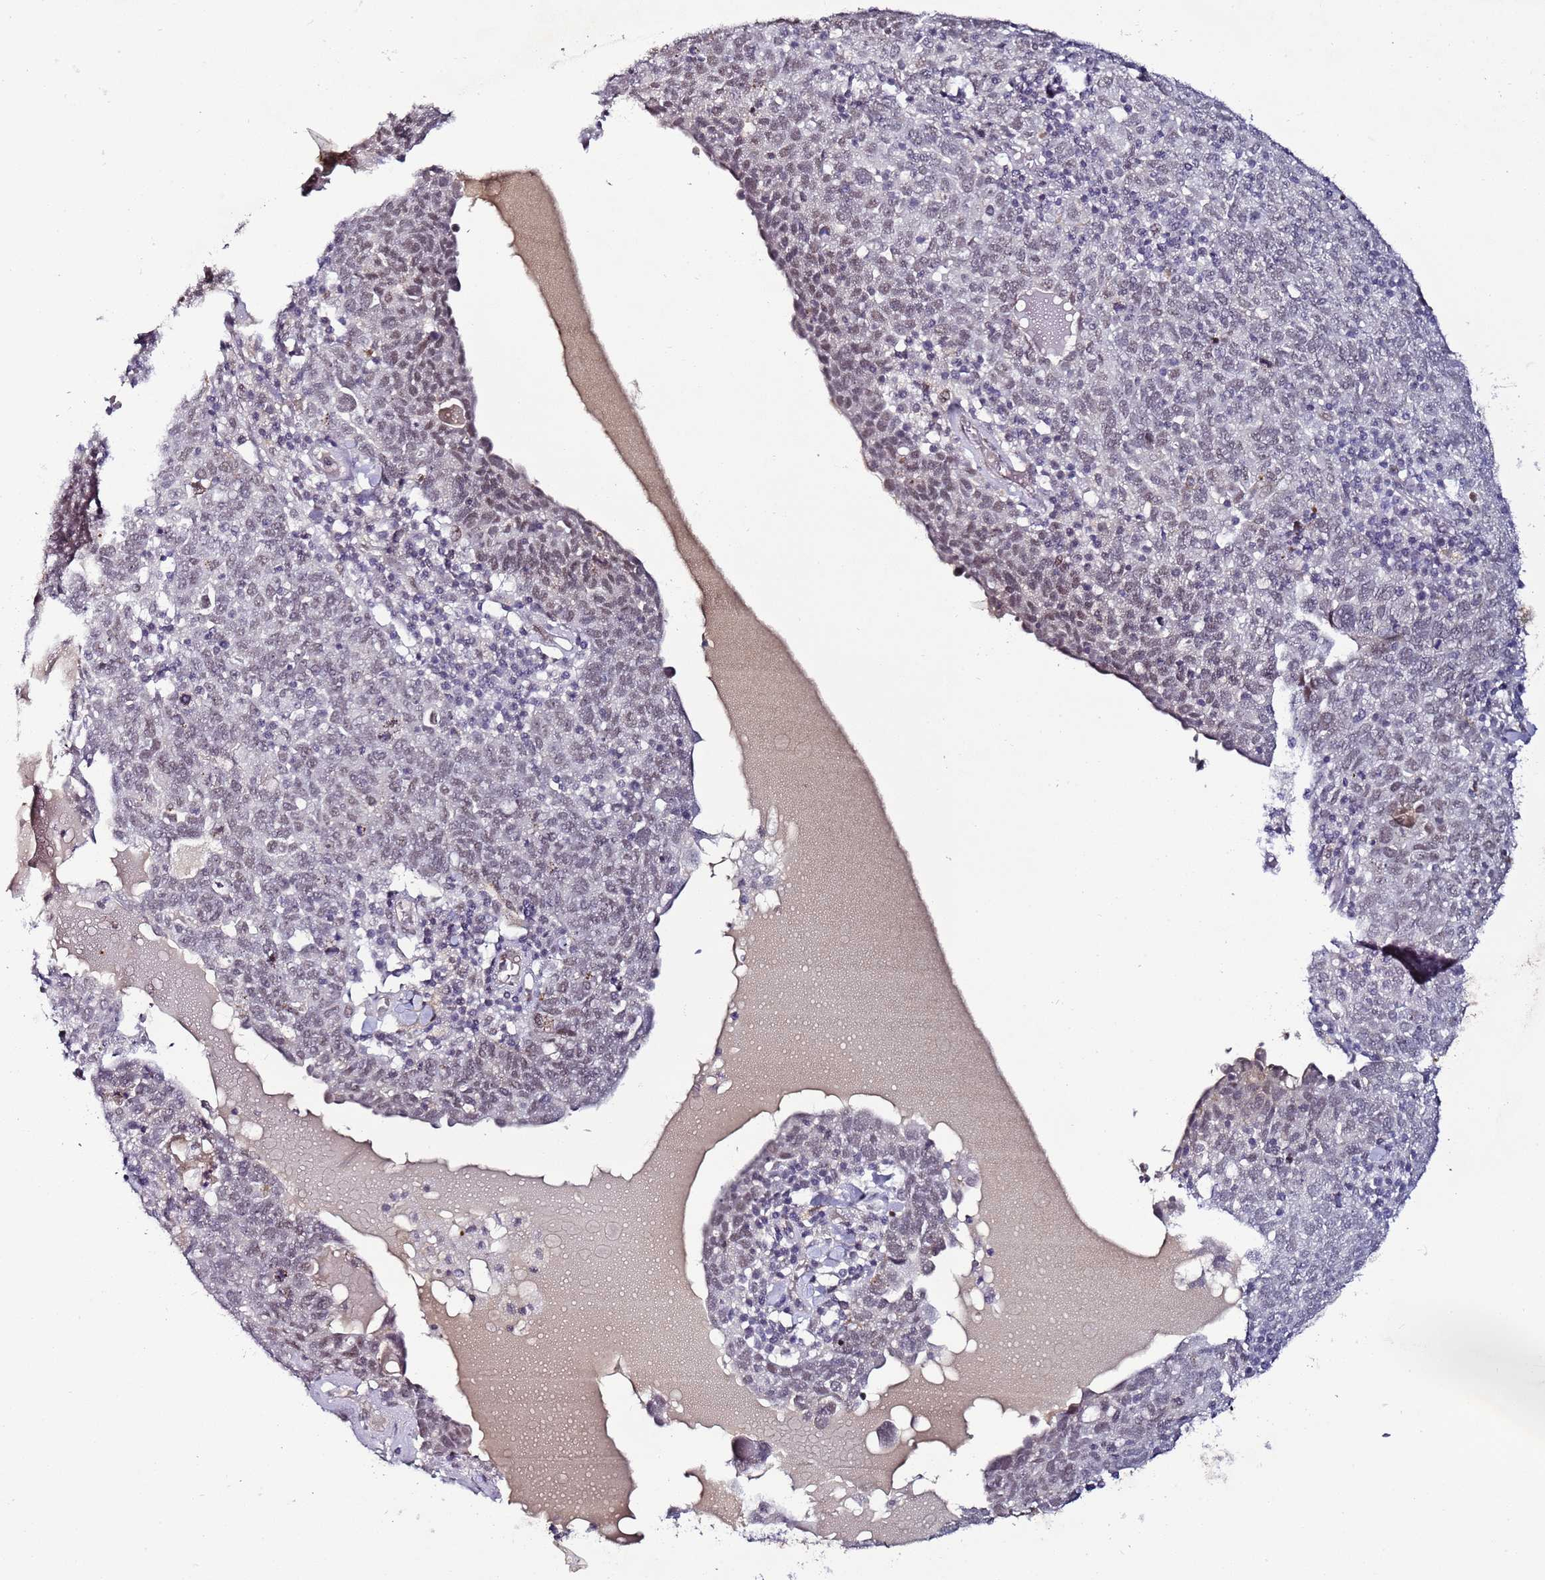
{"staining": {"intensity": "weak", "quantity": "<25%", "location": "nuclear"}, "tissue": "ovarian cancer", "cell_type": "Tumor cells", "image_type": "cancer", "snomed": [{"axis": "morphology", "description": "Carcinoma, endometroid"}, {"axis": "topography", "description": "Ovary"}], "caption": "A histopathology image of ovarian endometroid carcinoma stained for a protein reveals no brown staining in tumor cells.", "gene": "PSMA7", "patient": {"sex": "female", "age": 62}}